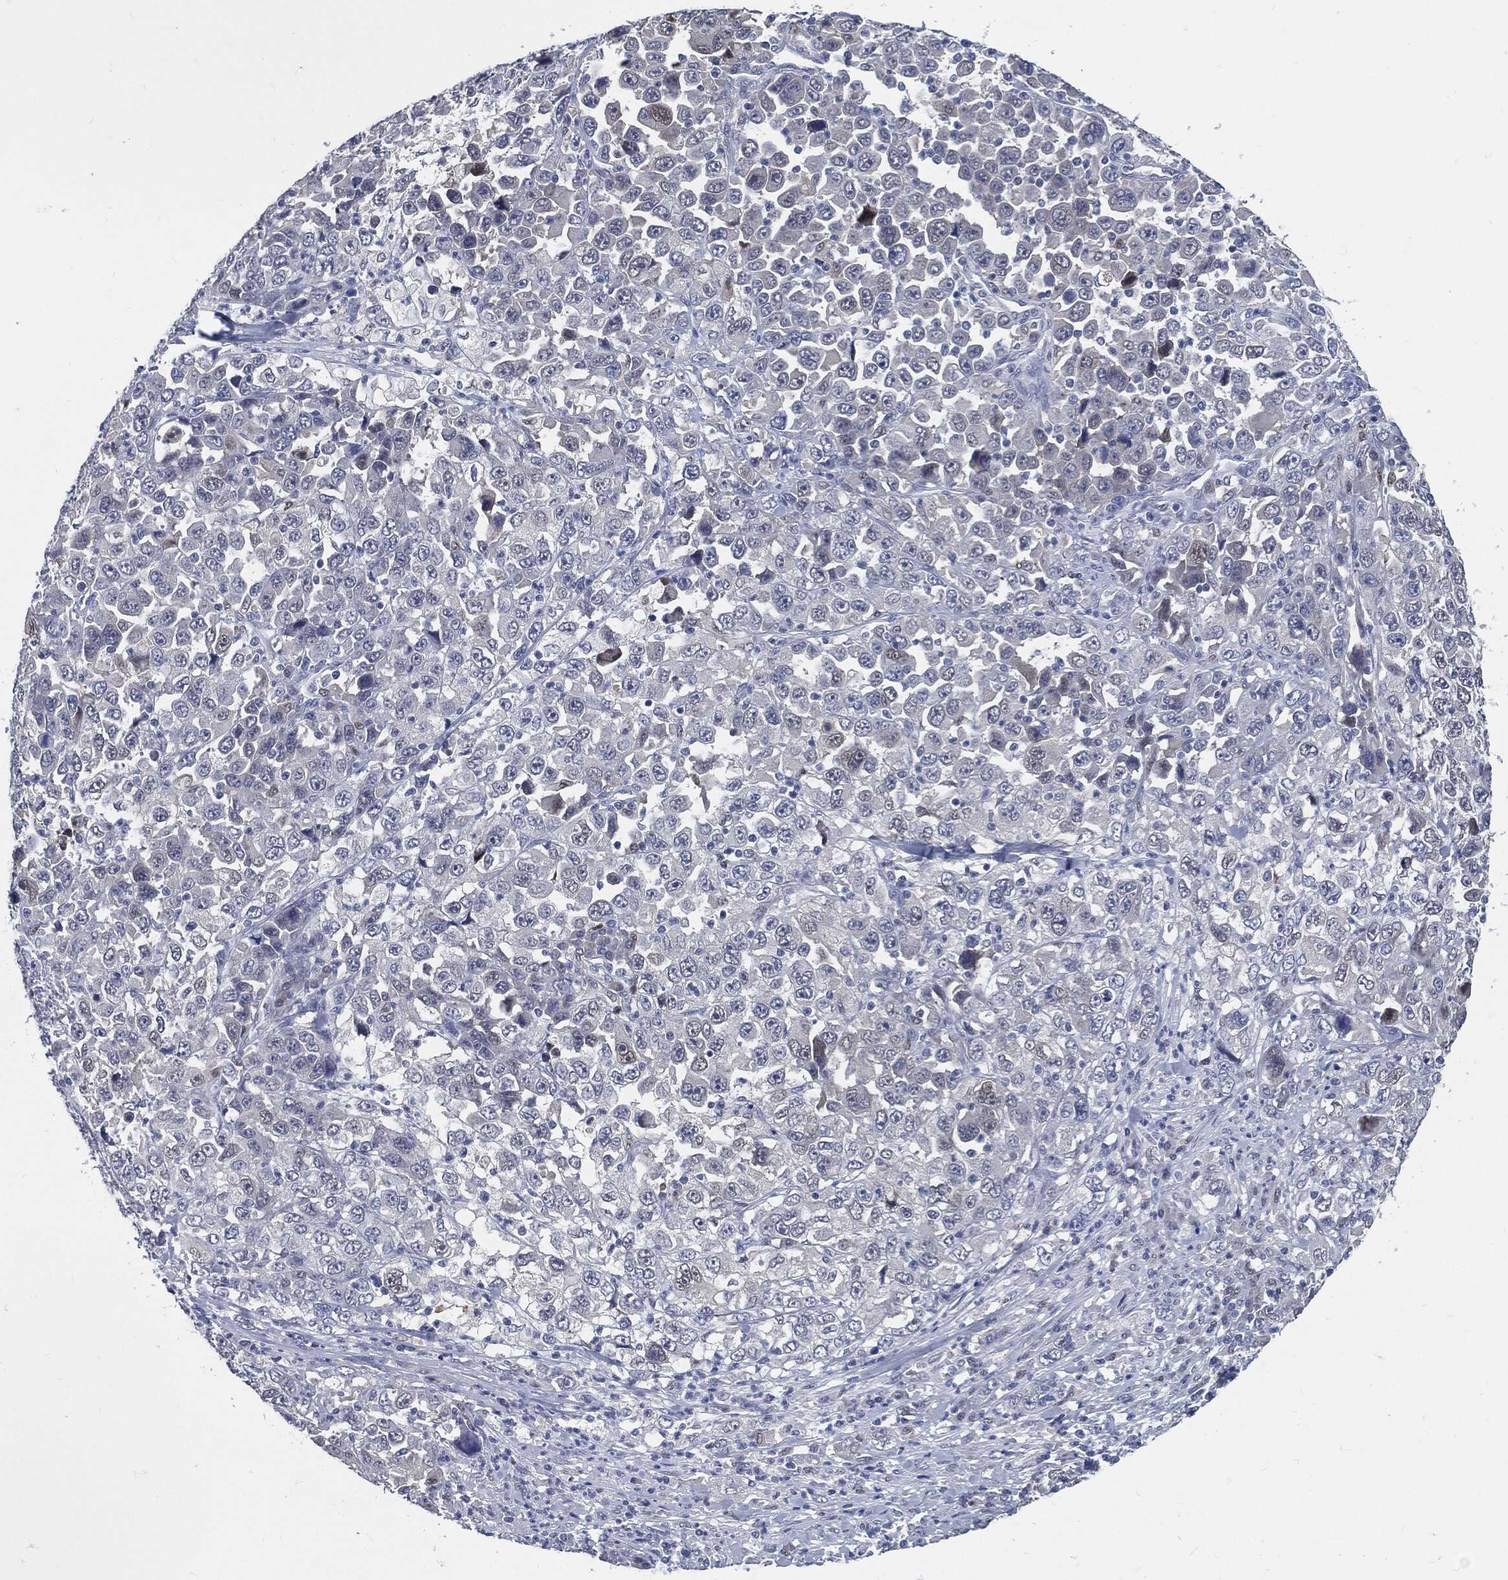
{"staining": {"intensity": "negative", "quantity": "none", "location": "none"}, "tissue": "stomach cancer", "cell_type": "Tumor cells", "image_type": "cancer", "snomed": [{"axis": "morphology", "description": "Normal tissue, NOS"}, {"axis": "morphology", "description": "Adenocarcinoma, NOS"}, {"axis": "topography", "description": "Stomach, upper"}, {"axis": "topography", "description": "Stomach"}], "caption": "This is a image of immunohistochemistry (IHC) staining of stomach cancer, which shows no staining in tumor cells.", "gene": "PROM1", "patient": {"sex": "male", "age": 59}}